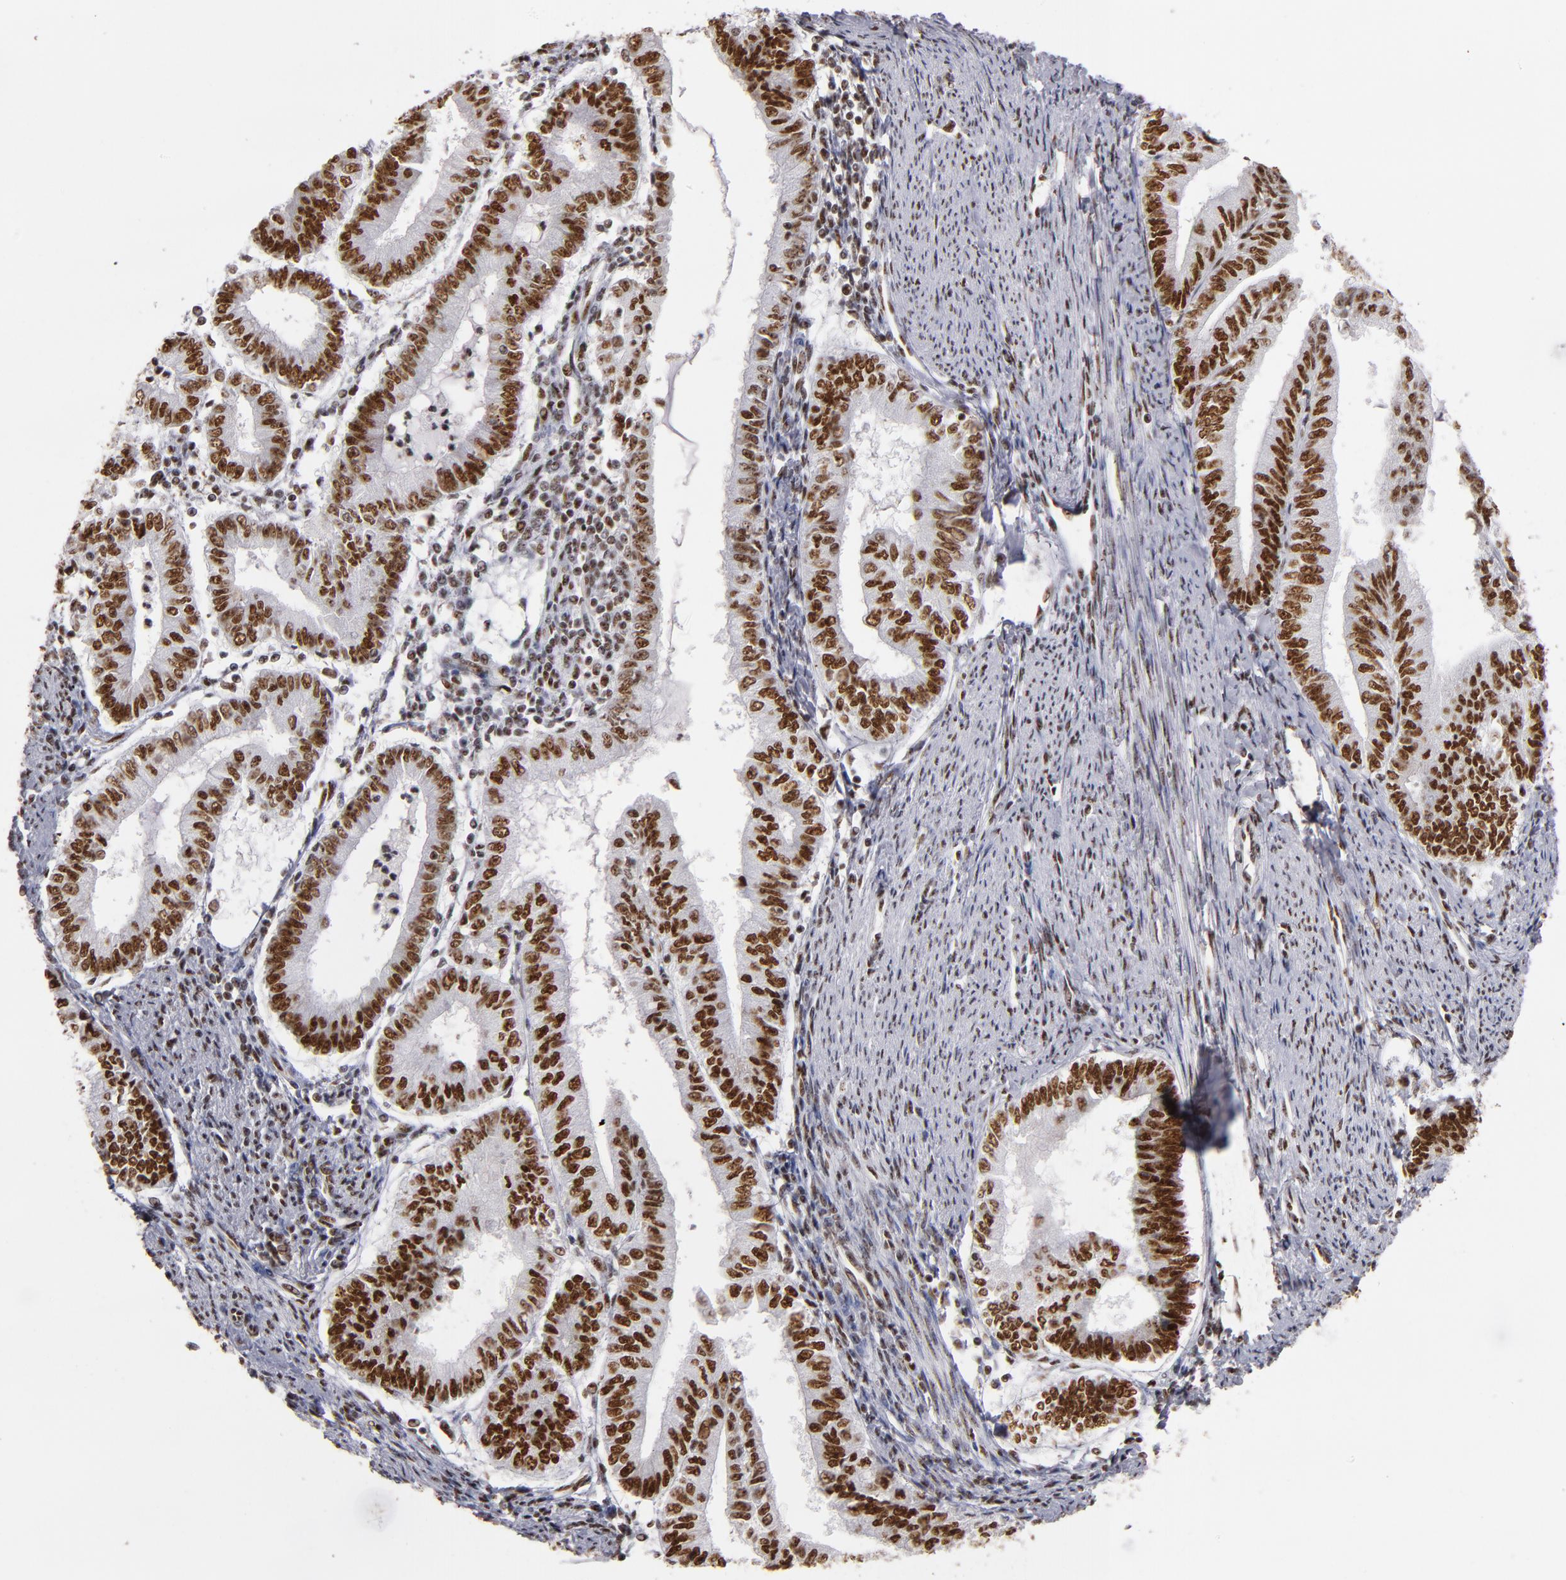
{"staining": {"intensity": "strong", "quantity": ">75%", "location": "nuclear"}, "tissue": "endometrial cancer", "cell_type": "Tumor cells", "image_type": "cancer", "snomed": [{"axis": "morphology", "description": "Adenocarcinoma, NOS"}, {"axis": "topography", "description": "Endometrium"}], "caption": "Immunohistochemistry (DAB) staining of human adenocarcinoma (endometrial) displays strong nuclear protein staining in about >75% of tumor cells.", "gene": "MRE11", "patient": {"sex": "female", "age": 66}}